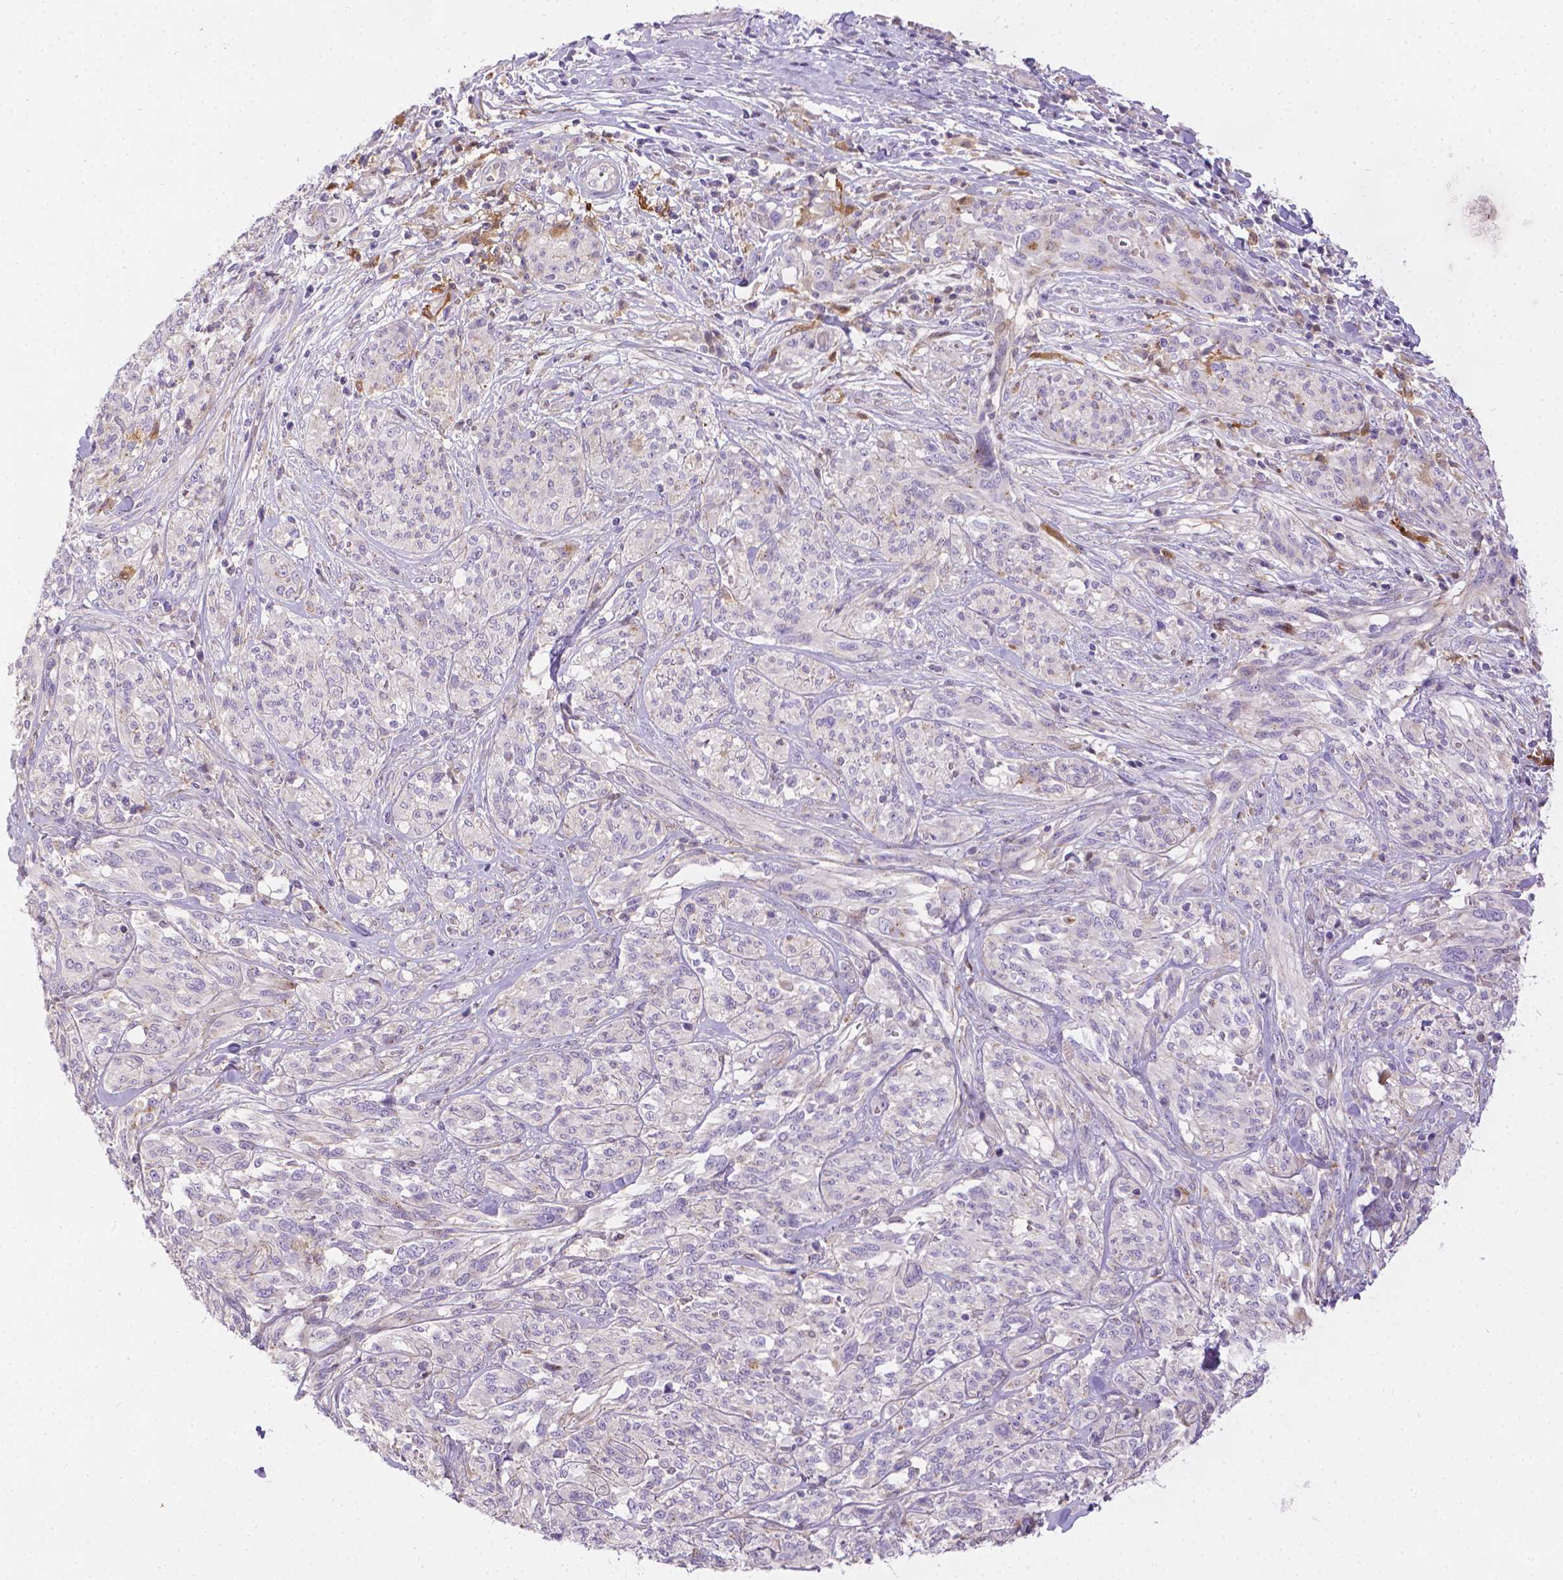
{"staining": {"intensity": "negative", "quantity": "none", "location": "none"}, "tissue": "melanoma", "cell_type": "Tumor cells", "image_type": "cancer", "snomed": [{"axis": "morphology", "description": "Malignant melanoma, NOS"}, {"axis": "topography", "description": "Skin"}], "caption": "The immunohistochemistry (IHC) photomicrograph has no significant expression in tumor cells of melanoma tissue.", "gene": "TM4SF18", "patient": {"sex": "female", "age": 91}}